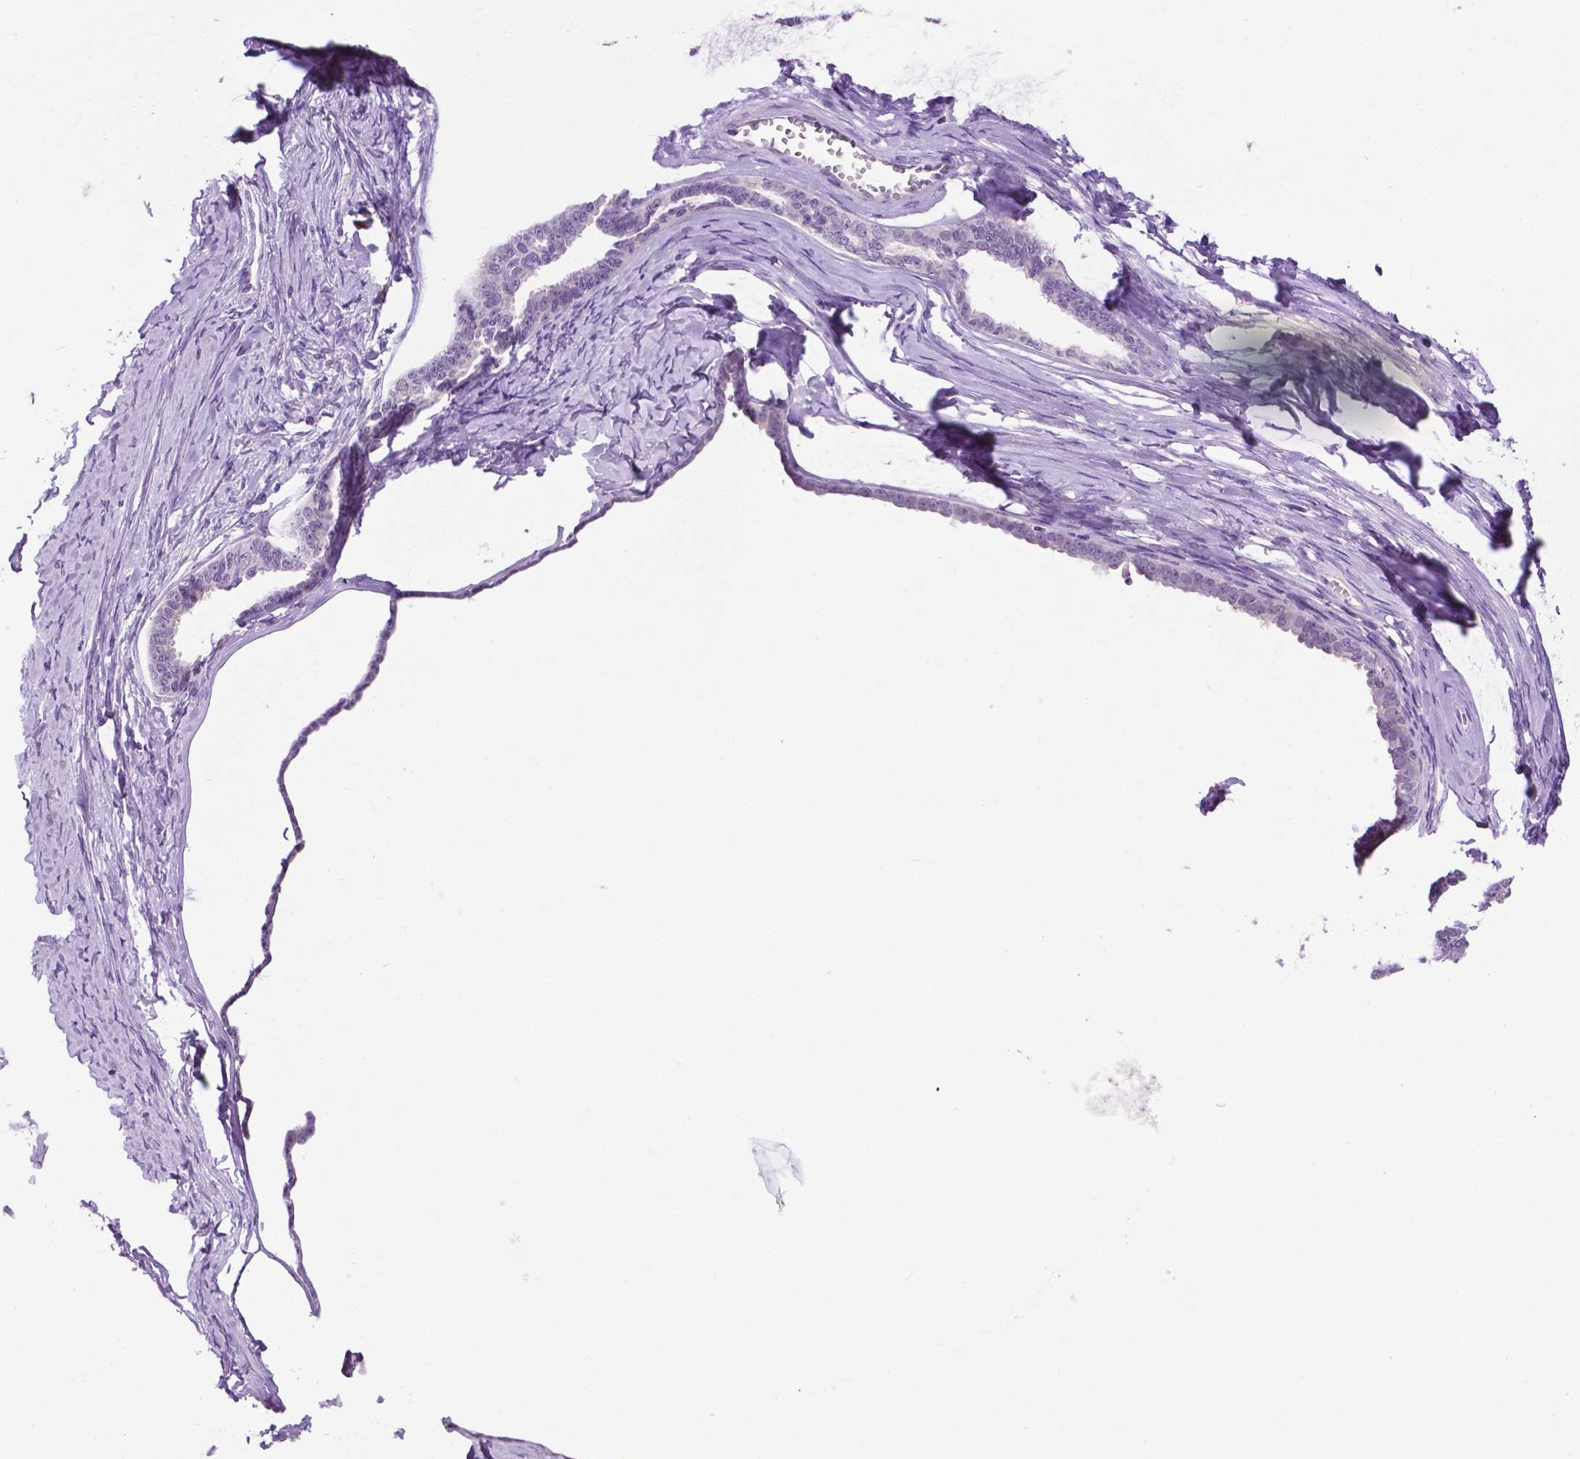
{"staining": {"intensity": "negative", "quantity": "none", "location": "none"}, "tissue": "ovarian cancer", "cell_type": "Tumor cells", "image_type": "cancer", "snomed": [{"axis": "morphology", "description": "Cystadenocarcinoma, serous, NOS"}, {"axis": "topography", "description": "Ovary"}], "caption": "This is an IHC micrograph of ovarian cancer. There is no staining in tumor cells.", "gene": "MMP27", "patient": {"sex": "female", "age": 71}}